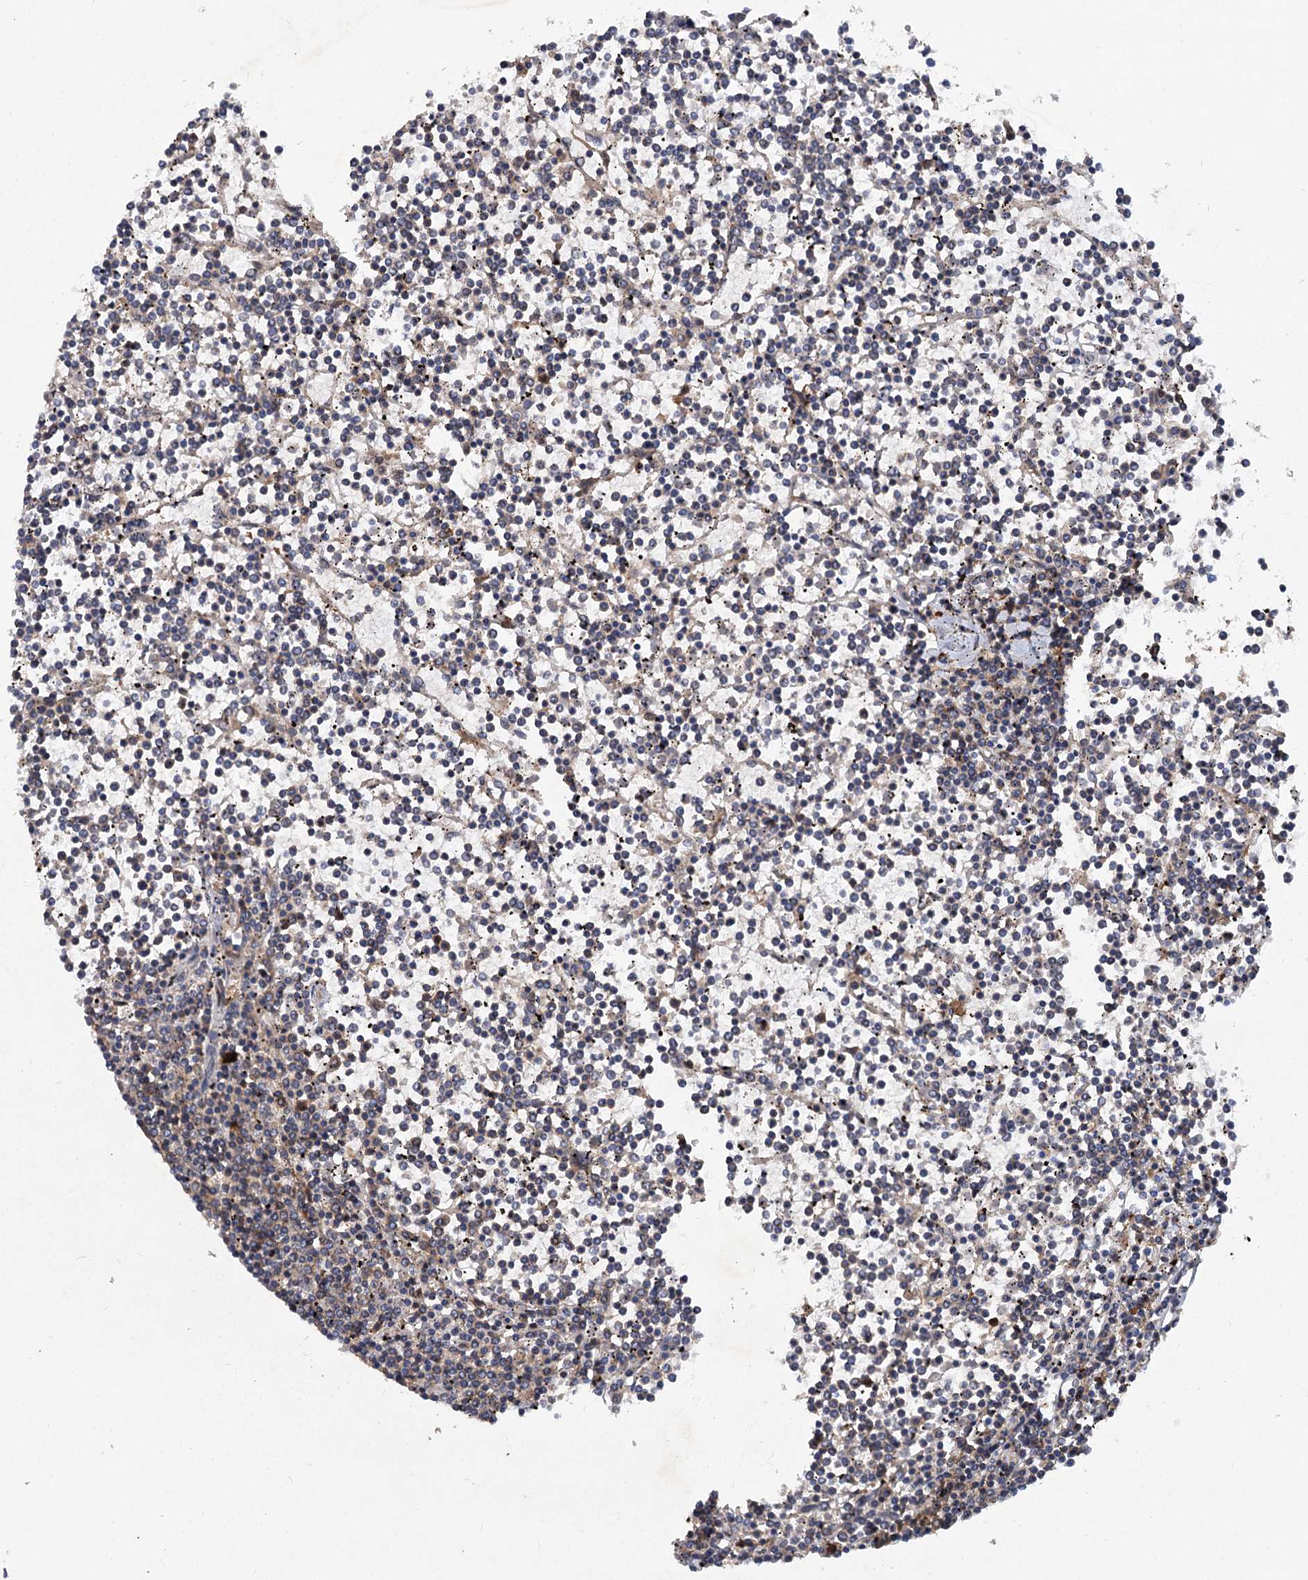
{"staining": {"intensity": "weak", "quantity": "<25%", "location": "cytoplasmic/membranous"}, "tissue": "lymphoma", "cell_type": "Tumor cells", "image_type": "cancer", "snomed": [{"axis": "morphology", "description": "Malignant lymphoma, non-Hodgkin's type, Low grade"}, {"axis": "topography", "description": "Spleen"}], "caption": "DAB (3,3'-diaminobenzidine) immunohistochemical staining of human low-grade malignant lymphoma, non-Hodgkin's type shows no significant positivity in tumor cells.", "gene": "ALKBH7", "patient": {"sex": "female", "age": 19}}